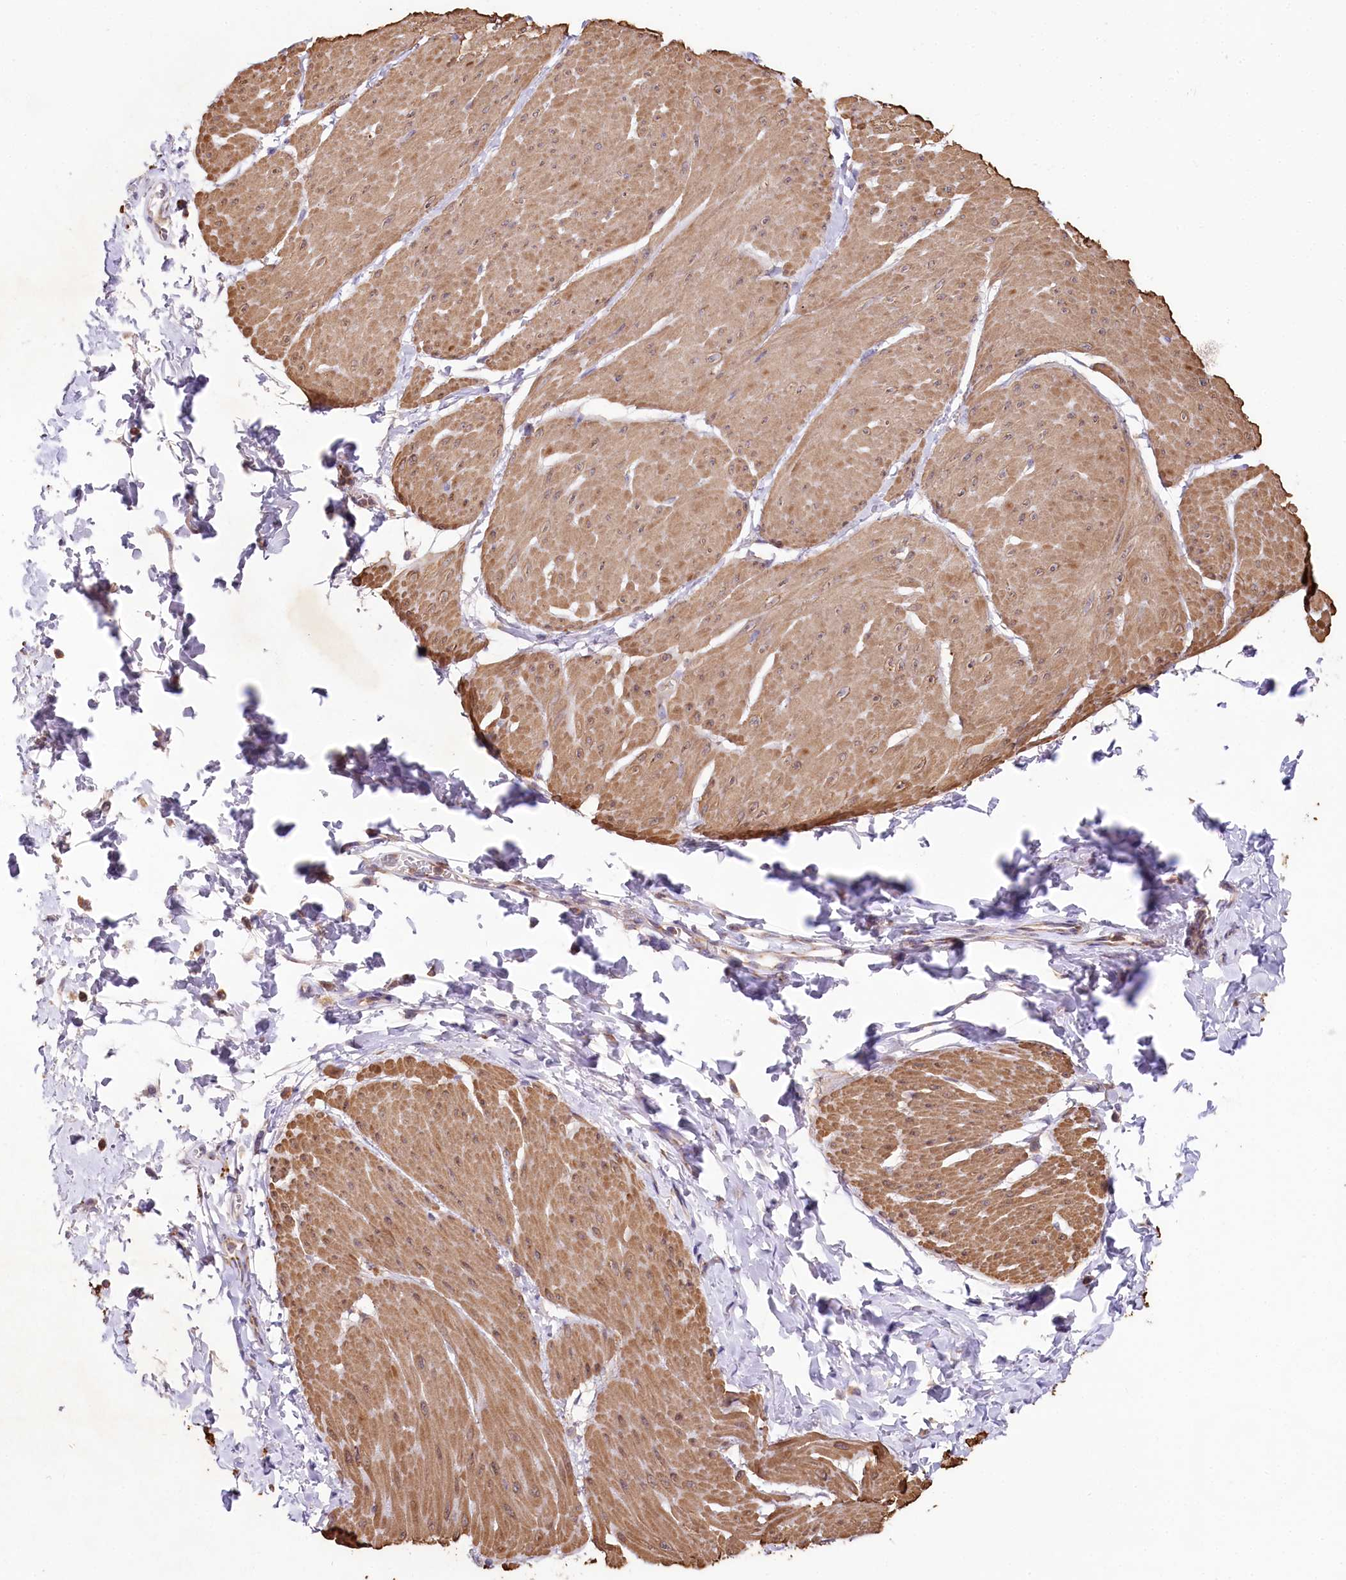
{"staining": {"intensity": "moderate", "quantity": ">75%", "location": "cytoplasmic/membranous"}, "tissue": "smooth muscle", "cell_type": "Smooth muscle cells", "image_type": "normal", "snomed": [{"axis": "morphology", "description": "Urothelial carcinoma, High grade"}, {"axis": "topography", "description": "Urinary bladder"}], "caption": "Approximately >75% of smooth muscle cells in normal smooth muscle show moderate cytoplasmic/membranous protein expression as visualized by brown immunohistochemical staining.", "gene": "STX6", "patient": {"sex": "male", "age": 46}}